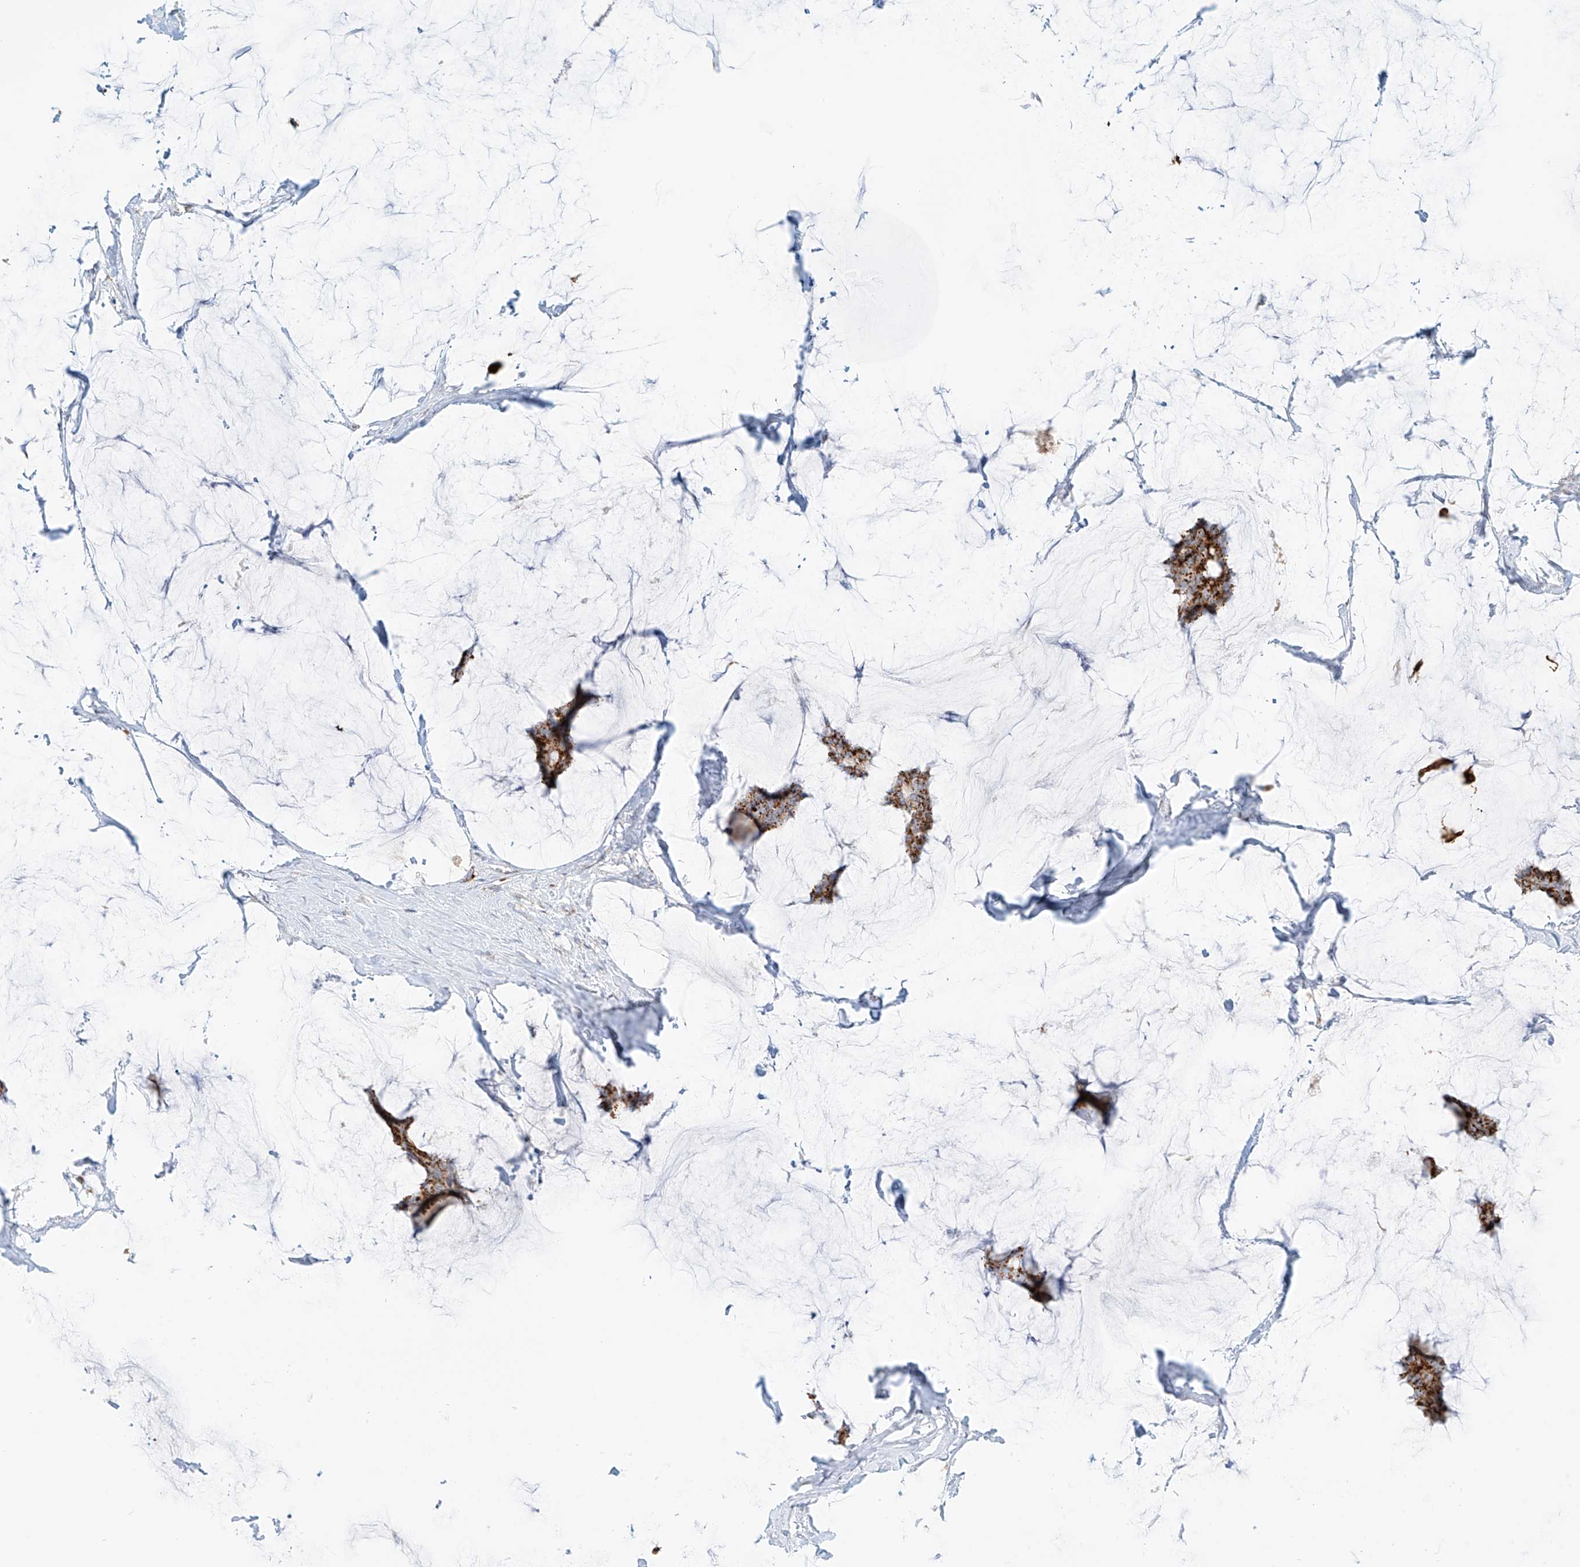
{"staining": {"intensity": "strong", "quantity": ">75%", "location": "cytoplasmic/membranous"}, "tissue": "breast cancer", "cell_type": "Tumor cells", "image_type": "cancer", "snomed": [{"axis": "morphology", "description": "Duct carcinoma"}, {"axis": "topography", "description": "Breast"}], "caption": "Breast intraductal carcinoma tissue displays strong cytoplasmic/membranous staining in approximately >75% of tumor cells, visualized by immunohistochemistry.", "gene": "SLC35F6", "patient": {"sex": "female", "age": 93}}